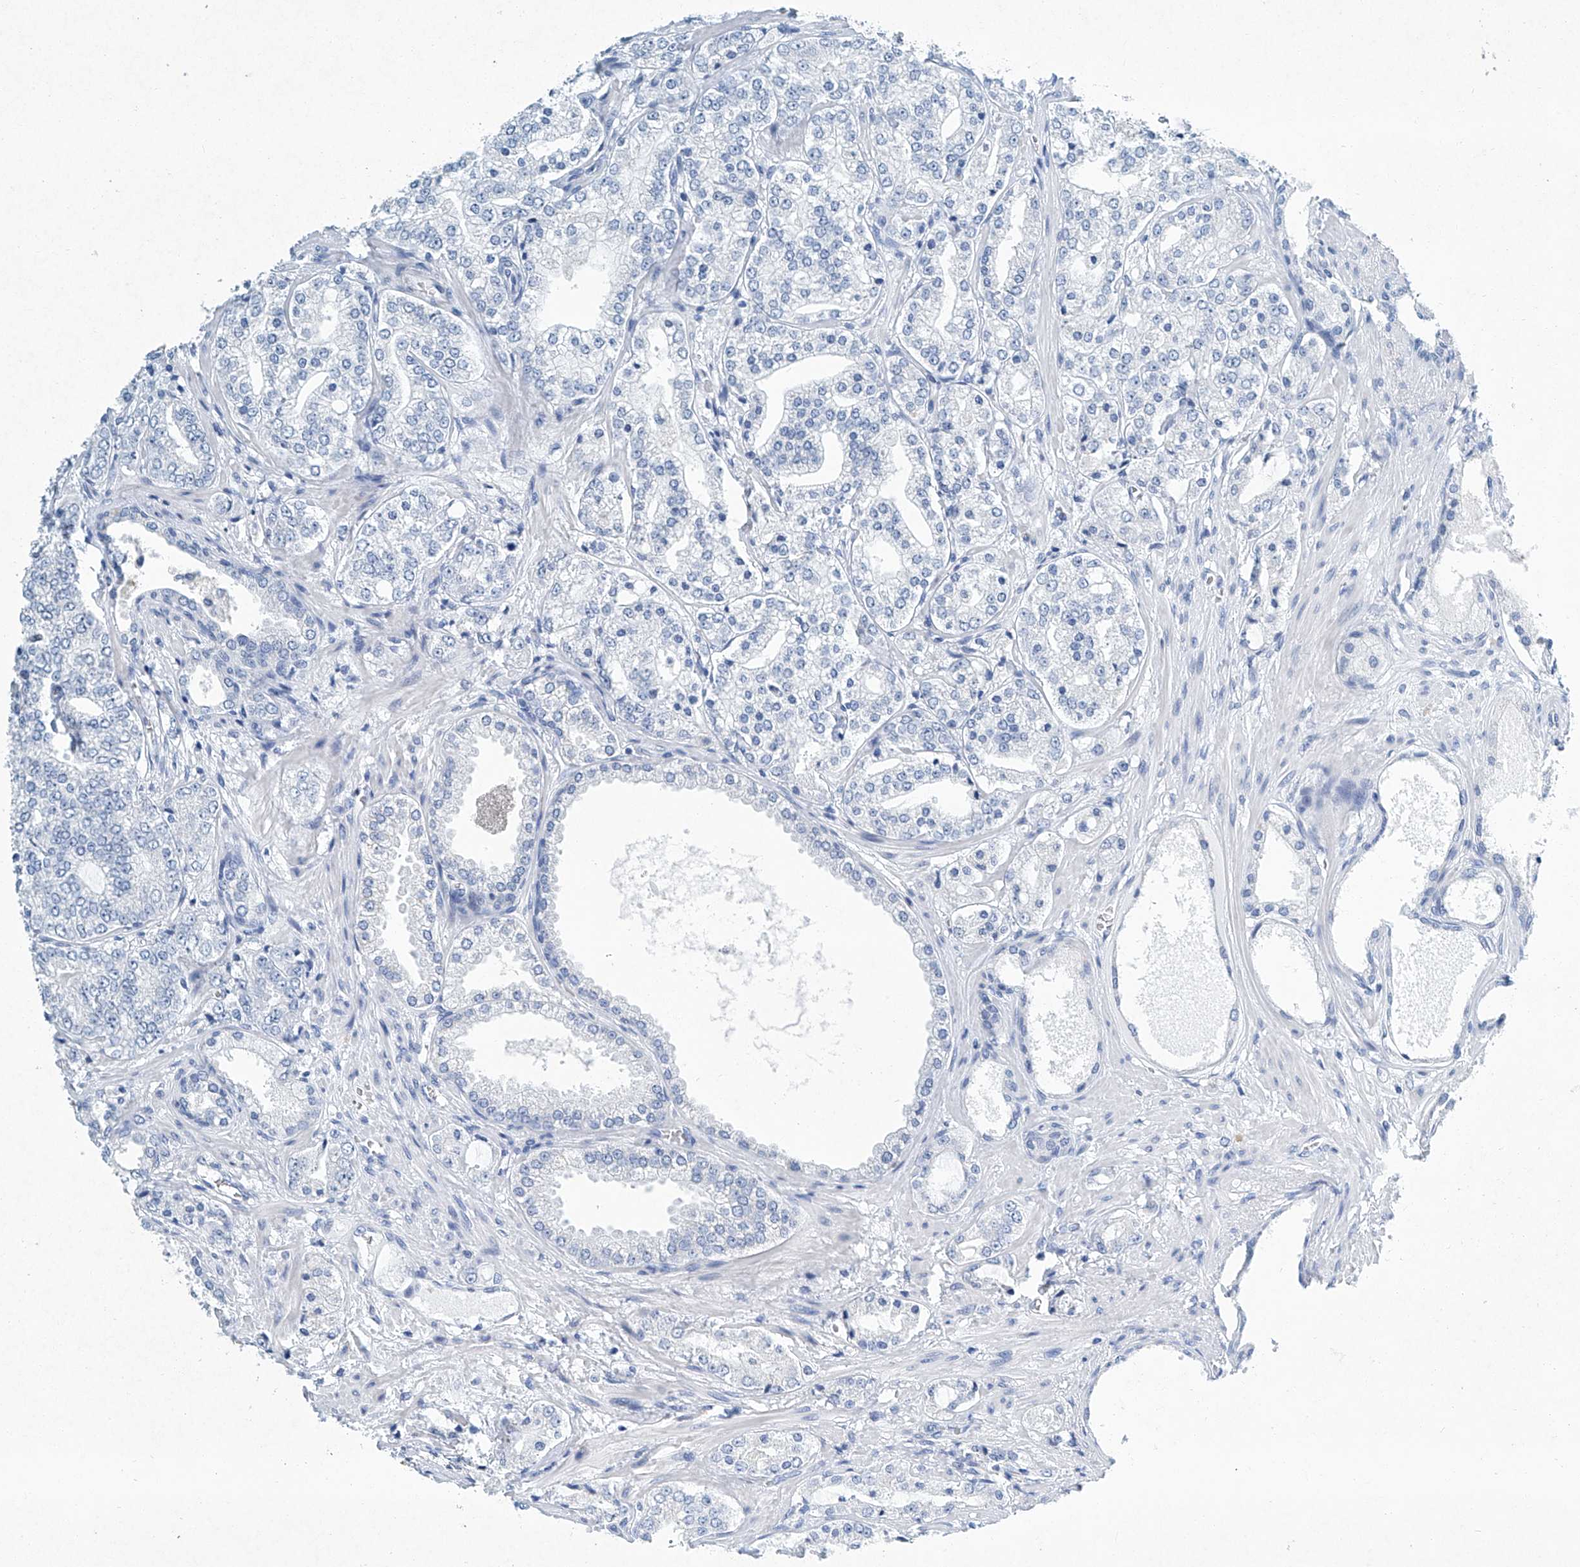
{"staining": {"intensity": "negative", "quantity": "none", "location": "none"}, "tissue": "prostate cancer", "cell_type": "Tumor cells", "image_type": "cancer", "snomed": [{"axis": "morphology", "description": "Adenocarcinoma, High grade"}, {"axis": "topography", "description": "Prostate"}], "caption": "Tumor cells show no significant protein positivity in prostate cancer (high-grade adenocarcinoma).", "gene": "CYP2A7", "patient": {"sex": "male", "age": 64}}